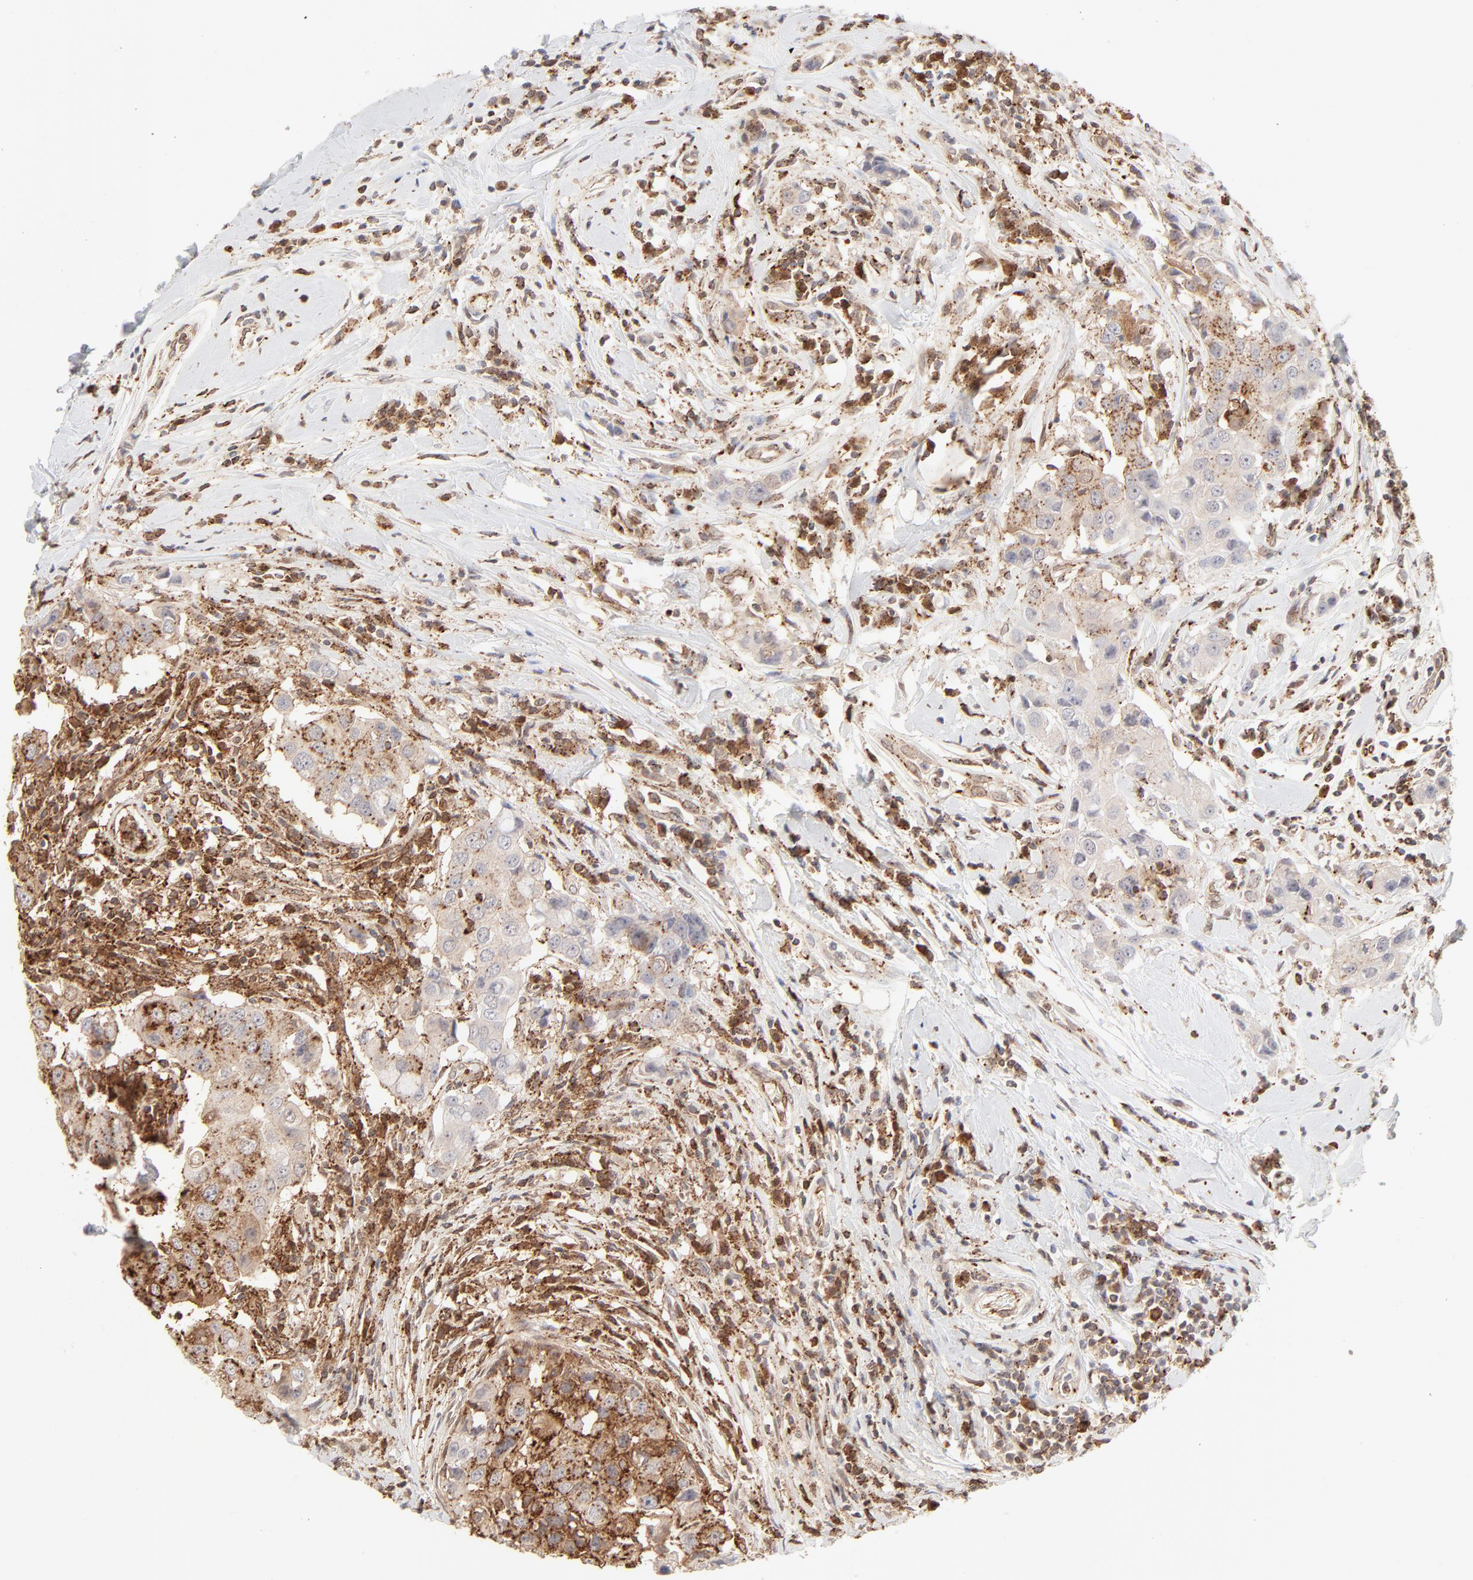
{"staining": {"intensity": "negative", "quantity": "none", "location": "none"}, "tissue": "breast cancer", "cell_type": "Tumor cells", "image_type": "cancer", "snomed": [{"axis": "morphology", "description": "Duct carcinoma"}, {"axis": "topography", "description": "Breast"}], "caption": "Immunohistochemical staining of invasive ductal carcinoma (breast) exhibits no significant staining in tumor cells.", "gene": "CDK6", "patient": {"sex": "female", "age": 27}}